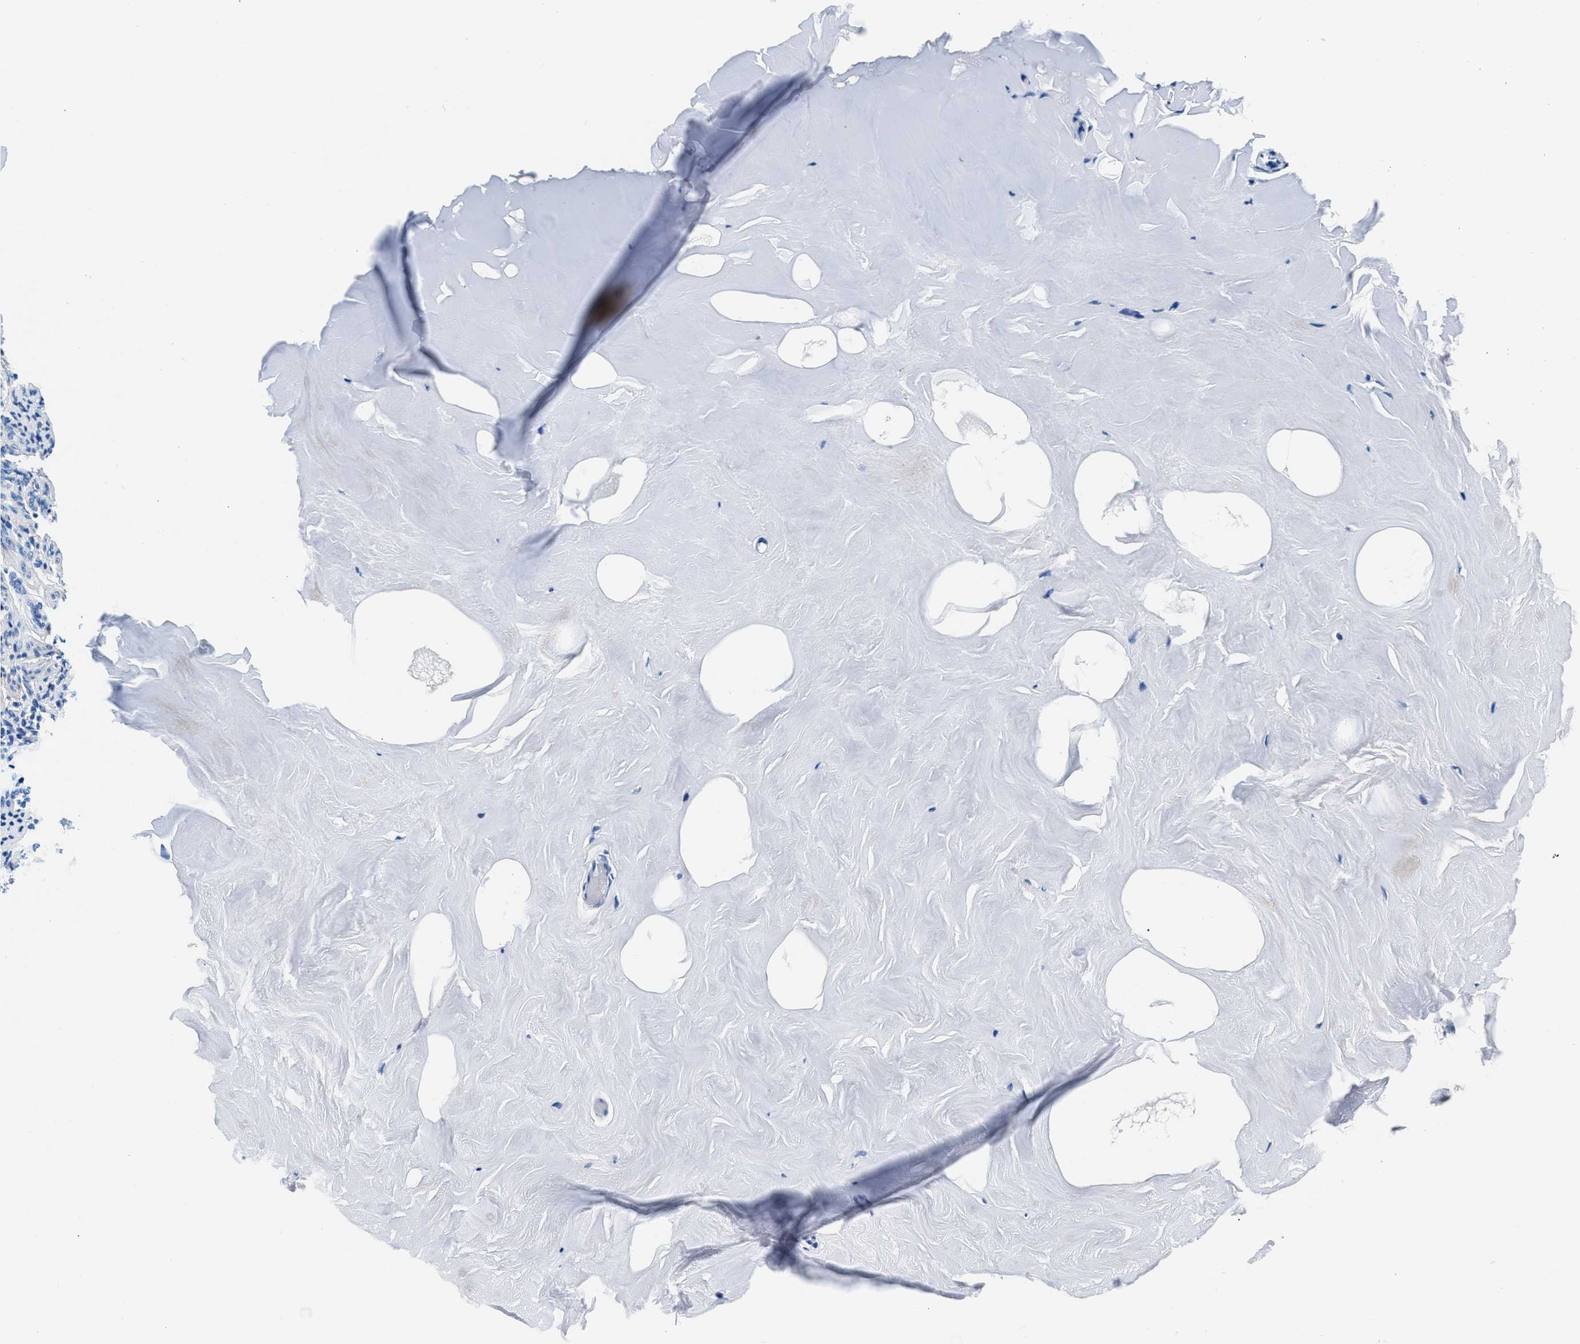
{"staining": {"intensity": "negative", "quantity": "none", "location": "none"}, "tissue": "breast", "cell_type": "Adipocytes", "image_type": "normal", "snomed": [{"axis": "morphology", "description": "Normal tissue, NOS"}, {"axis": "topography", "description": "Breast"}], "caption": "Immunohistochemistry (IHC) image of unremarkable breast stained for a protein (brown), which exhibits no expression in adipocytes. (Brightfield microscopy of DAB (3,3'-diaminobenzidine) immunohistochemistry at high magnification).", "gene": "TNR", "patient": {"sex": "female", "age": 75}}